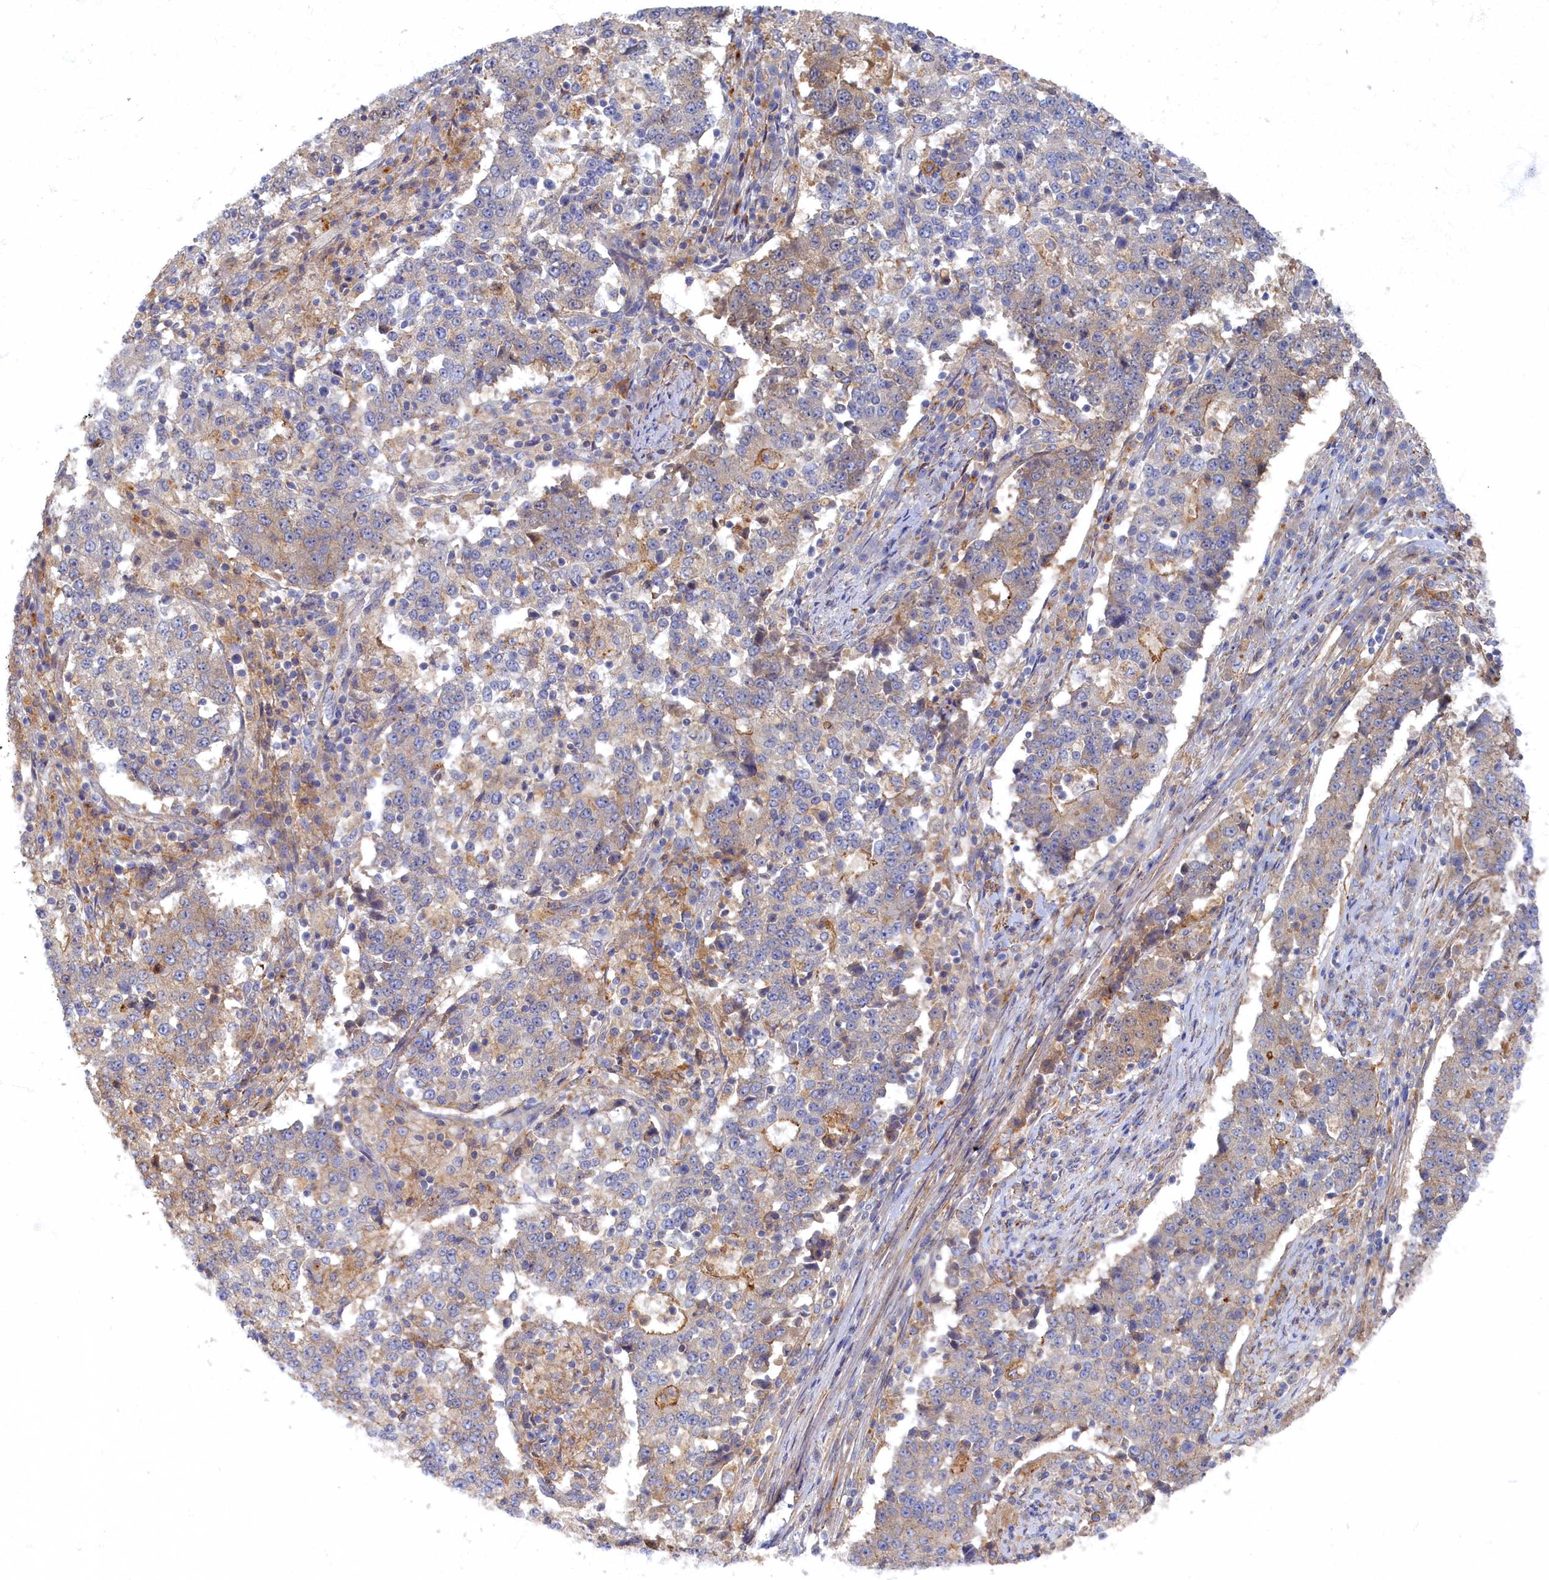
{"staining": {"intensity": "weak", "quantity": "25%-75%", "location": "cytoplasmic/membranous"}, "tissue": "stomach cancer", "cell_type": "Tumor cells", "image_type": "cancer", "snomed": [{"axis": "morphology", "description": "Adenocarcinoma, NOS"}, {"axis": "topography", "description": "Stomach"}], "caption": "Weak cytoplasmic/membranous protein positivity is present in approximately 25%-75% of tumor cells in stomach adenocarcinoma. (DAB (3,3'-diaminobenzidine) = brown stain, brightfield microscopy at high magnification).", "gene": "PSMG2", "patient": {"sex": "male", "age": 59}}